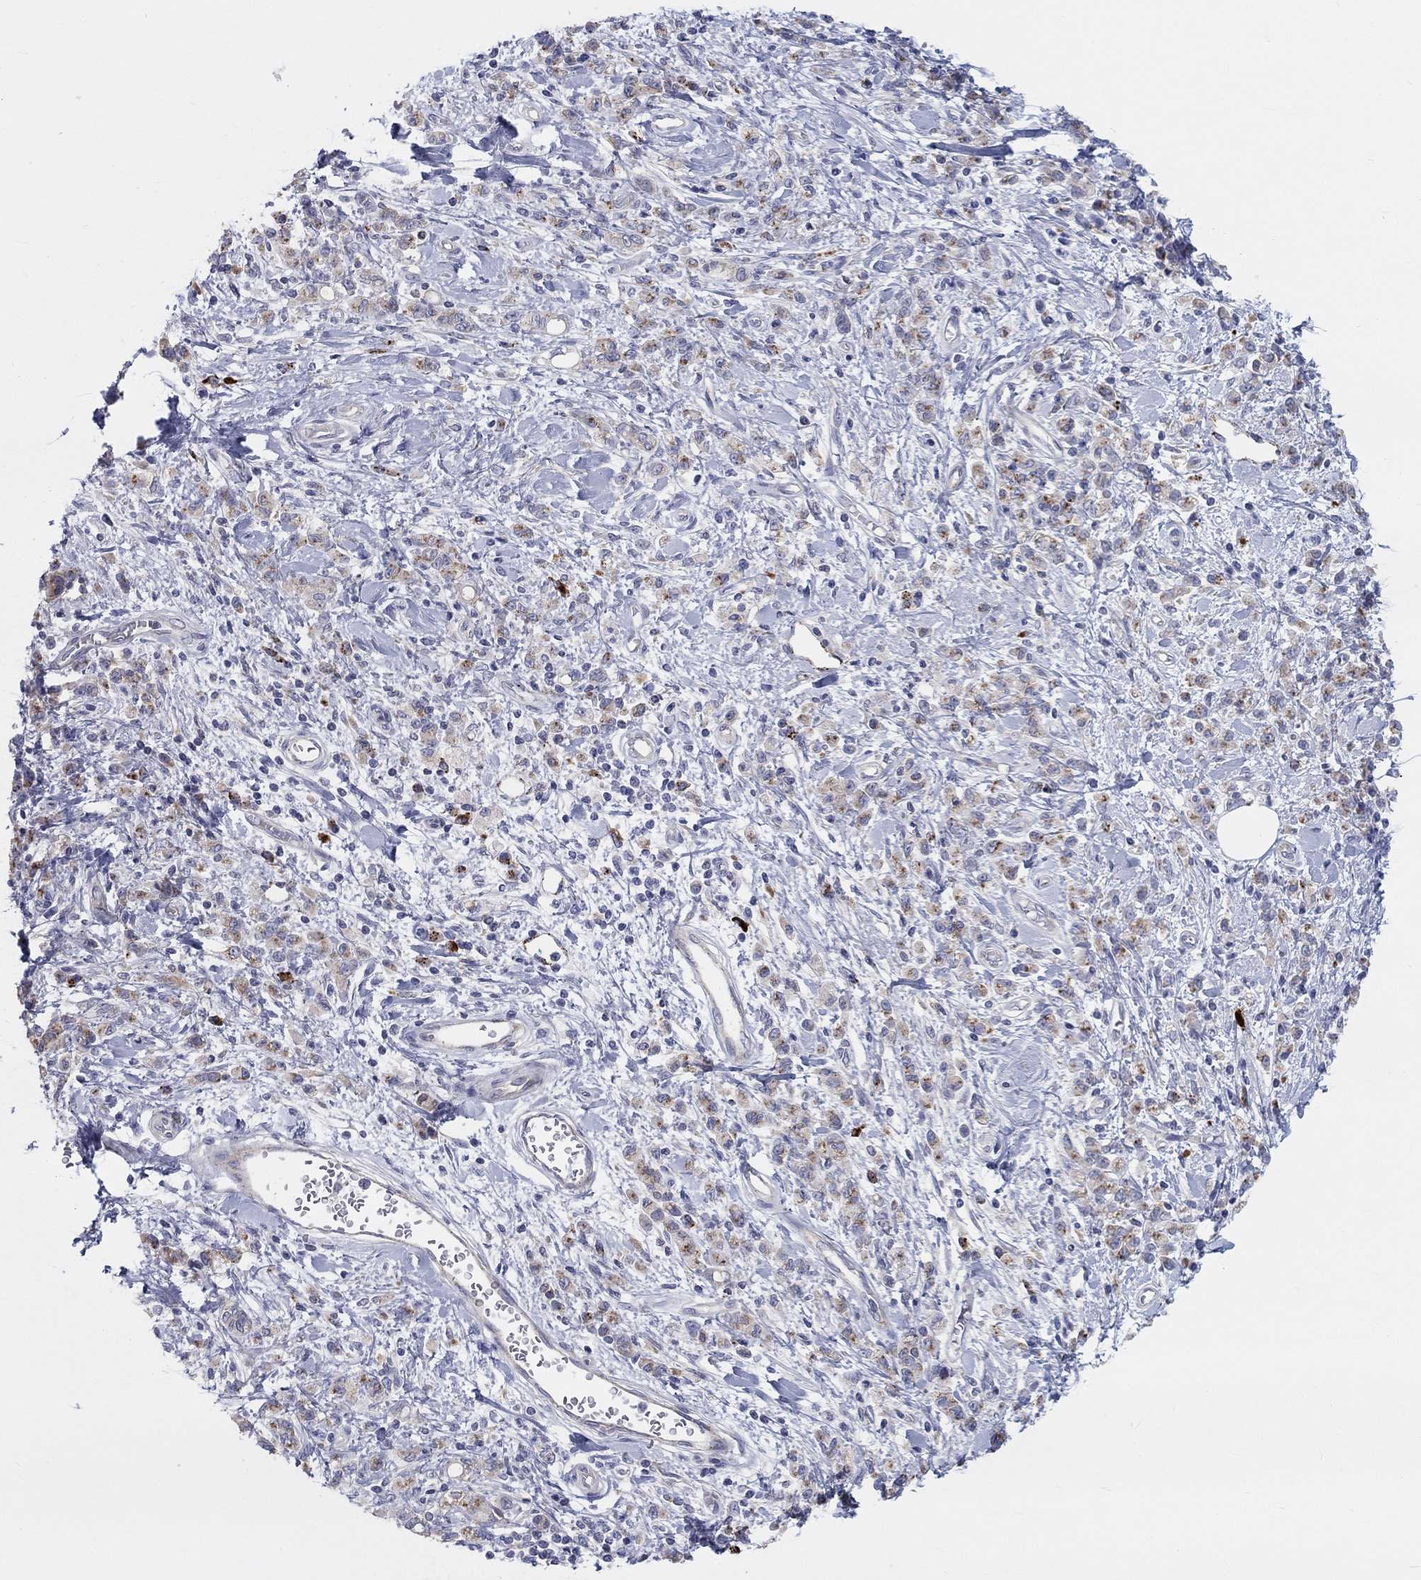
{"staining": {"intensity": "moderate", "quantity": "25%-75%", "location": "cytoplasmic/membranous"}, "tissue": "stomach cancer", "cell_type": "Tumor cells", "image_type": "cancer", "snomed": [{"axis": "morphology", "description": "Adenocarcinoma, NOS"}, {"axis": "topography", "description": "Stomach"}], "caption": "This histopathology image displays IHC staining of stomach cancer, with medium moderate cytoplasmic/membranous positivity in about 25%-75% of tumor cells.", "gene": "BCO2", "patient": {"sex": "male", "age": 77}}